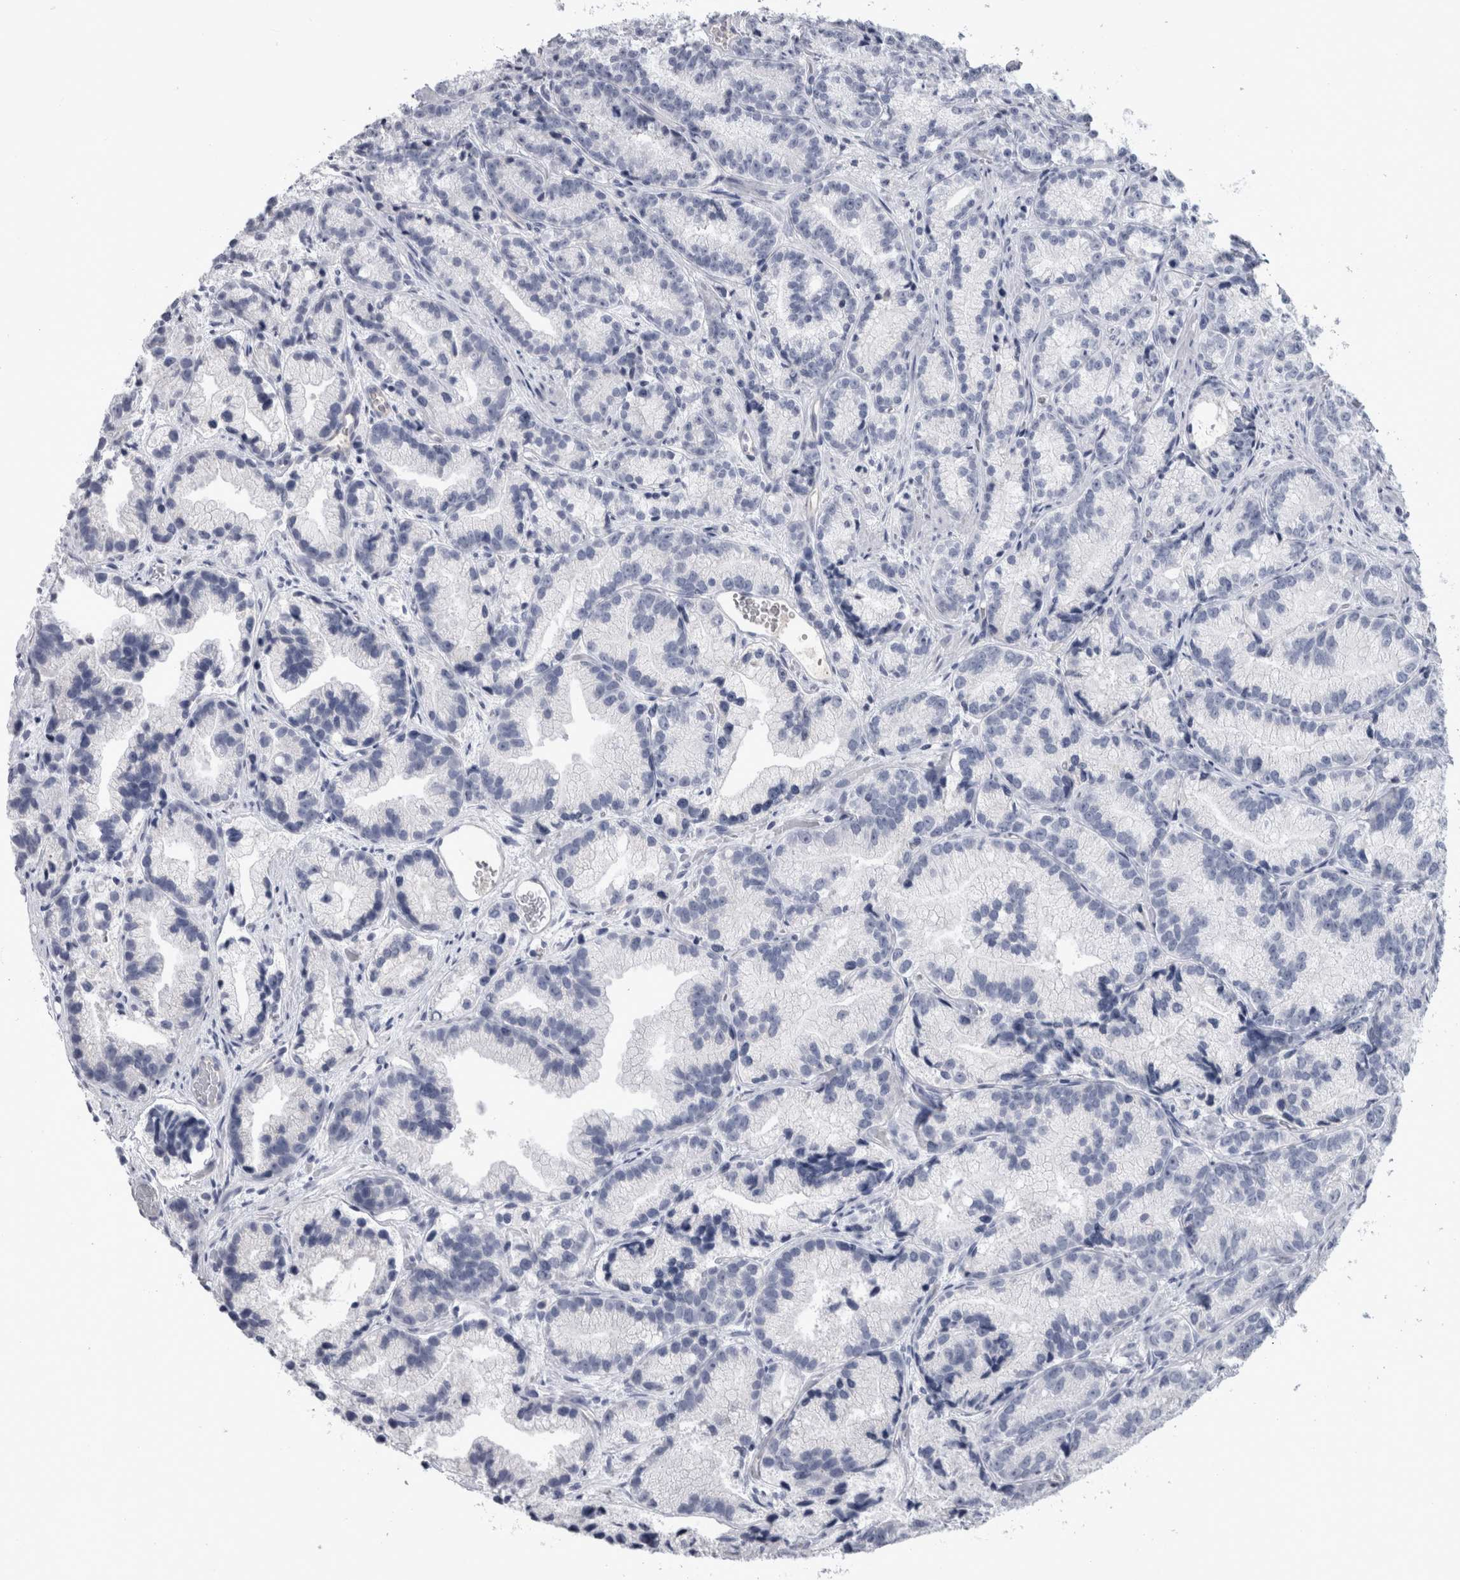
{"staining": {"intensity": "negative", "quantity": "none", "location": "none"}, "tissue": "prostate cancer", "cell_type": "Tumor cells", "image_type": "cancer", "snomed": [{"axis": "morphology", "description": "Adenocarcinoma, Low grade"}, {"axis": "topography", "description": "Prostate"}], "caption": "DAB (3,3'-diaminobenzidine) immunohistochemical staining of adenocarcinoma (low-grade) (prostate) shows no significant expression in tumor cells.", "gene": "PAX5", "patient": {"sex": "male", "age": 89}}